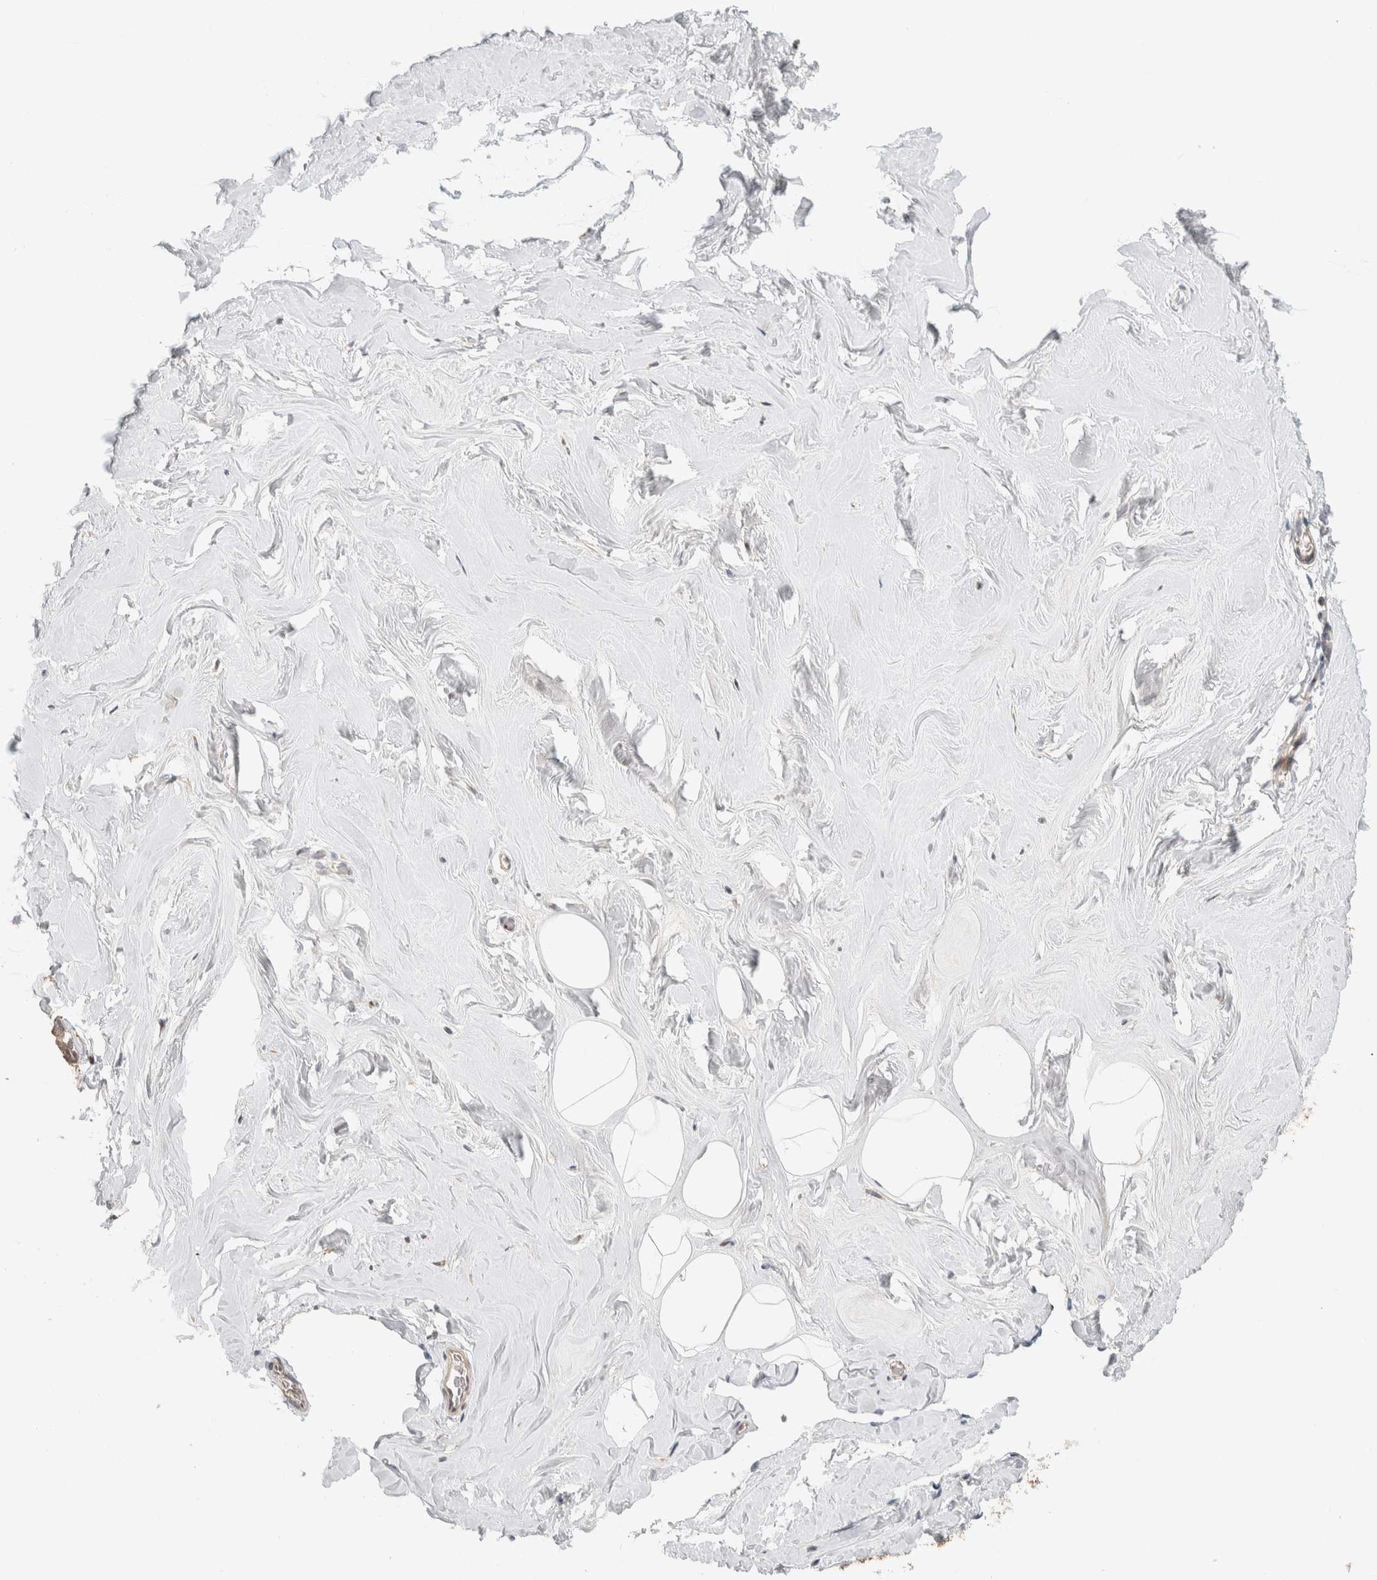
{"staining": {"intensity": "weak", "quantity": "25%-75%", "location": "cytoplasmic/membranous"}, "tissue": "adipose tissue", "cell_type": "Adipocytes", "image_type": "normal", "snomed": [{"axis": "morphology", "description": "Normal tissue, NOS"}, {"axis": "morphology", "description": "Fibrosis, NOS"}, {"axis": "topography", "description": "Breast"}, {"axis": "topography", "description": "Adipose tissue"}], "caption": "Benign adipose tissue reveals weak cytoplasmic/membranous positivity in about 25%-75% of adipocytes, visualized by immunohistochemistry. The protein is stained brown, and the nuclei are stained in blue (DAB IHC with brightfield microscopy, high magnification).", "gene": "KIF9", "patient": {"sex": "female", "age": 39}}